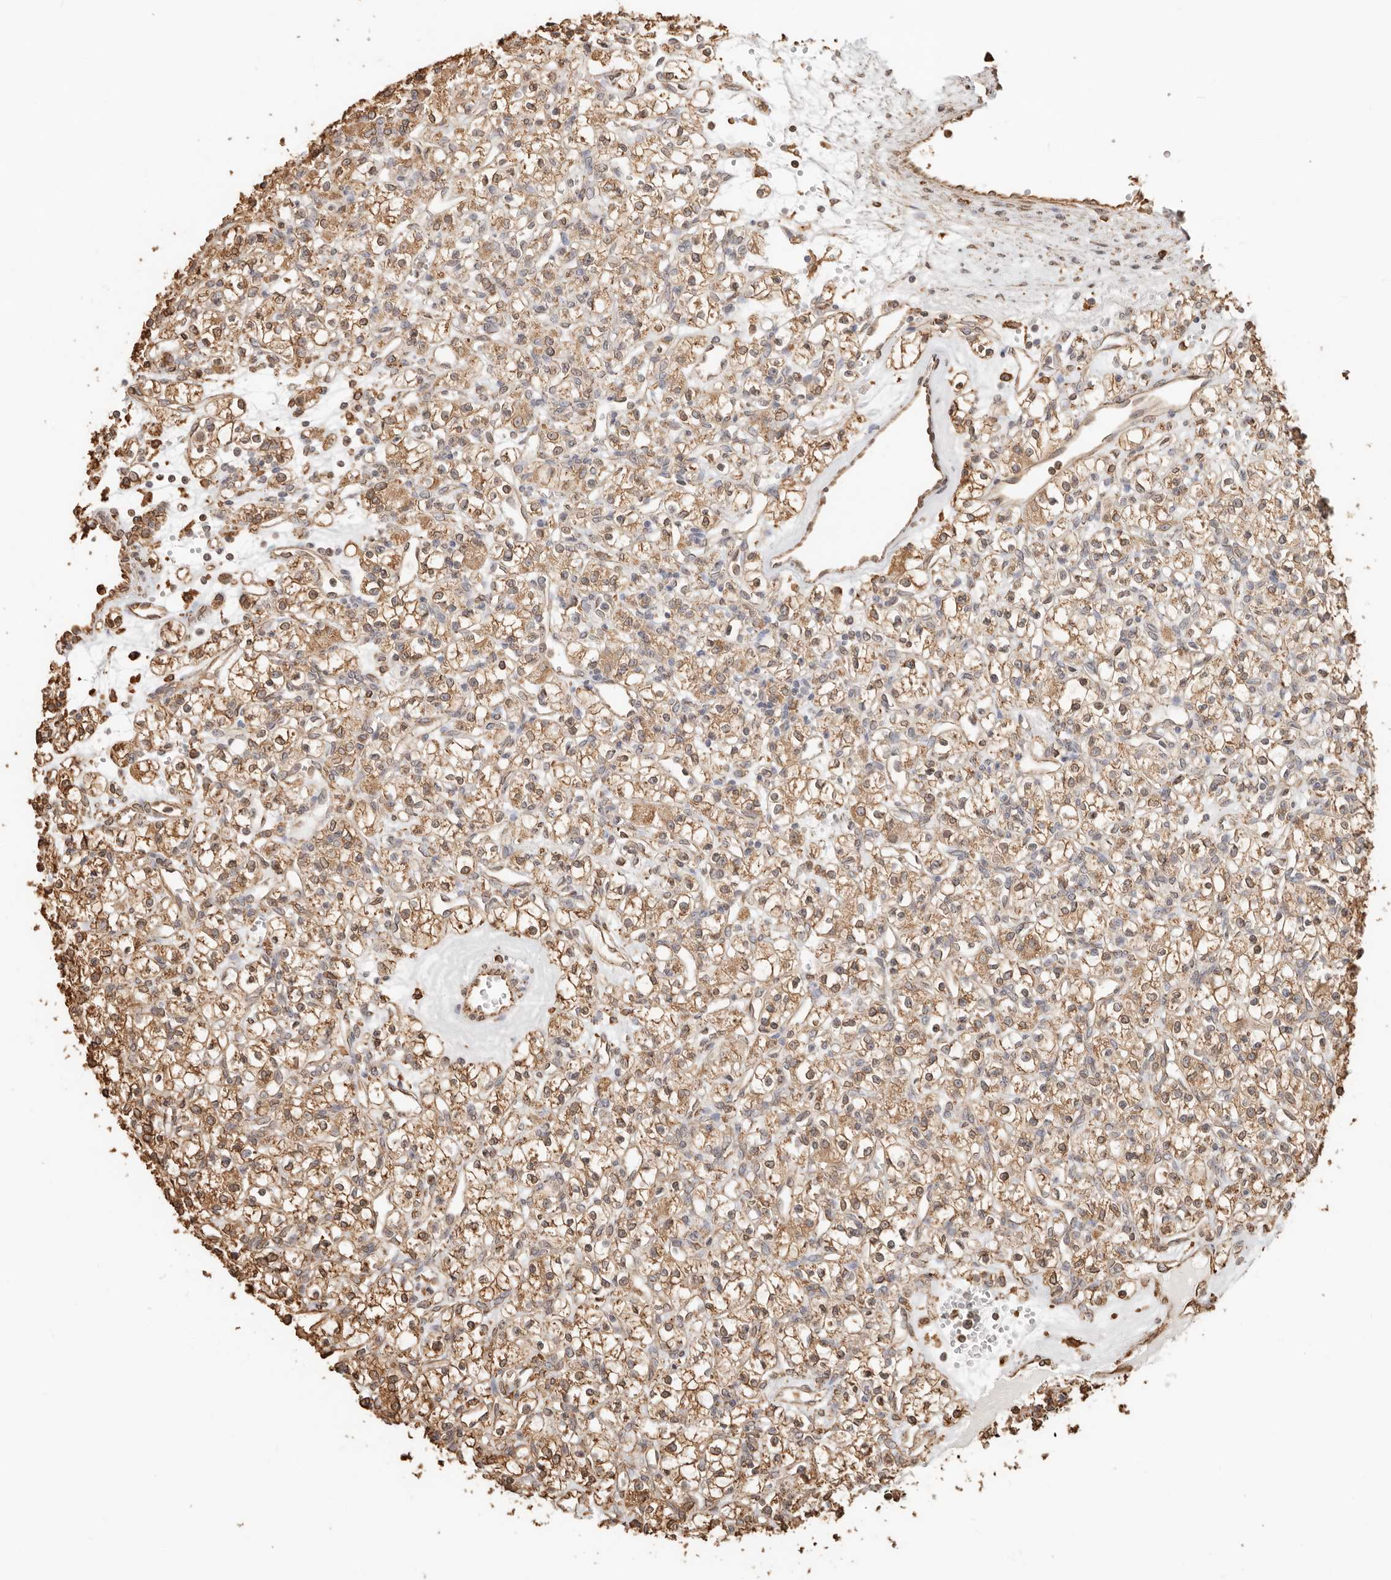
{"staining": {"intensity": "moderate", "quantity": ">75%", "location": "cytoplasmic/membranous"}, "tissue": "renal cancer", "cell_type": "Tumor cells", "image_type": "cancer", "snomed": [{"axis": "morphology", "description": "Adenocarcinoma, NOS"}, {"axis": "topography", "description": "Kidney"}], "caption": "The immunohistochemical stain highlights moderate cytoplasmic/membranous positivity in tumor cells of renal cancer (adenocarcinoma) tissue.", "gene": "ARHGEF10L", "patient": {"sex": "female", "age": 59}}